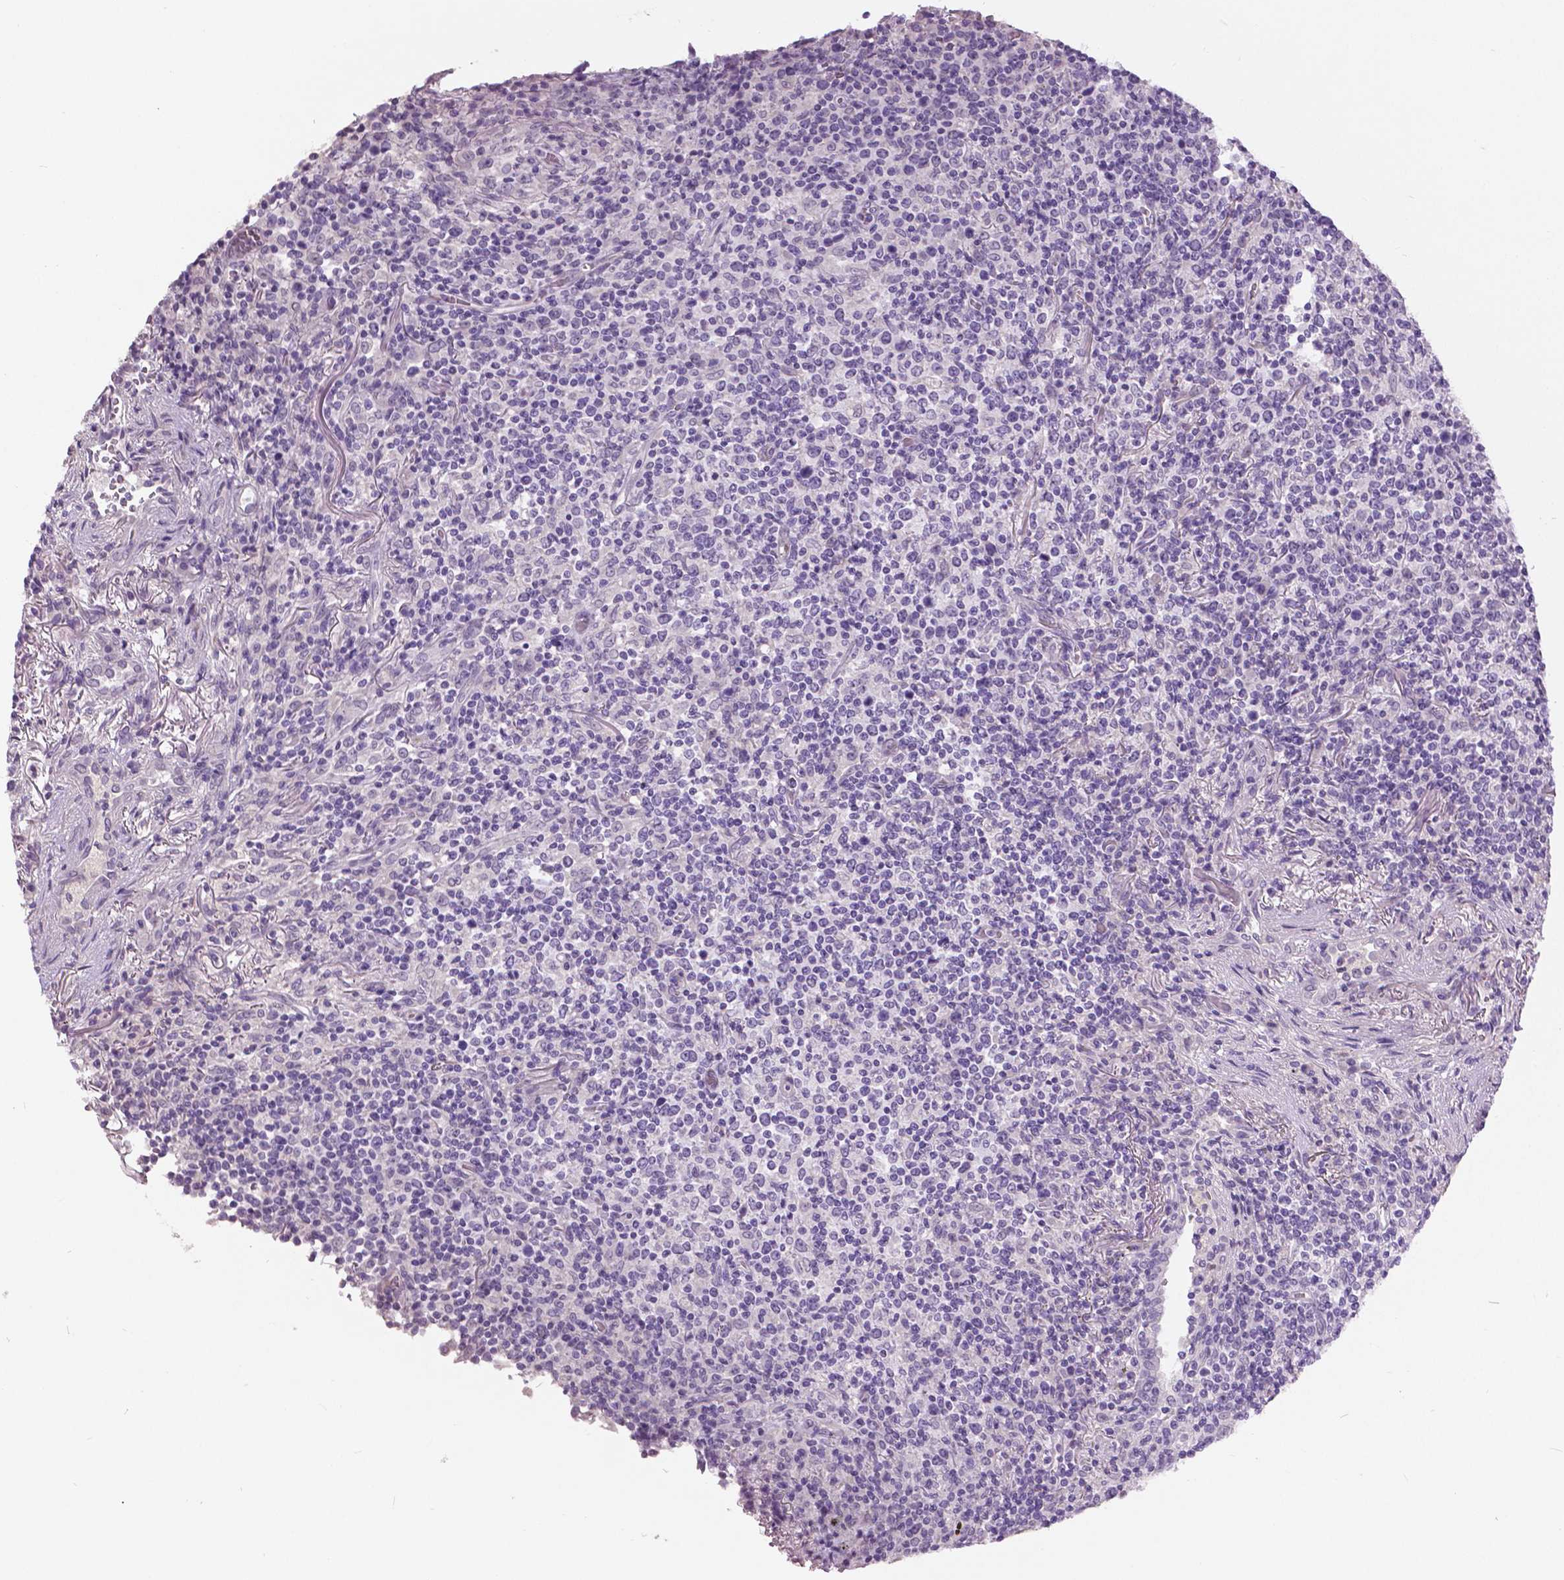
{"staining": {"intensity": "negative", "quantity": "none", "location": "none"}, "tissue": "lymphoma", "cell_type": "Tumor cells", "image_type": "cancer", "snomed": [{"axis": "morphology", "description": "Malignant lymphoma, non-Hodgkin's type, High grade"}, {"axis": "topography", "description": "Lung"}], "caption": "DAB (3,3'-diaminobenzidine) immunohistochemical staining of lymphoma exhibits no significant positivity in tumor cells.", "gene": "GRIN2A", "patient": {"sex": "male", "age": 79}}